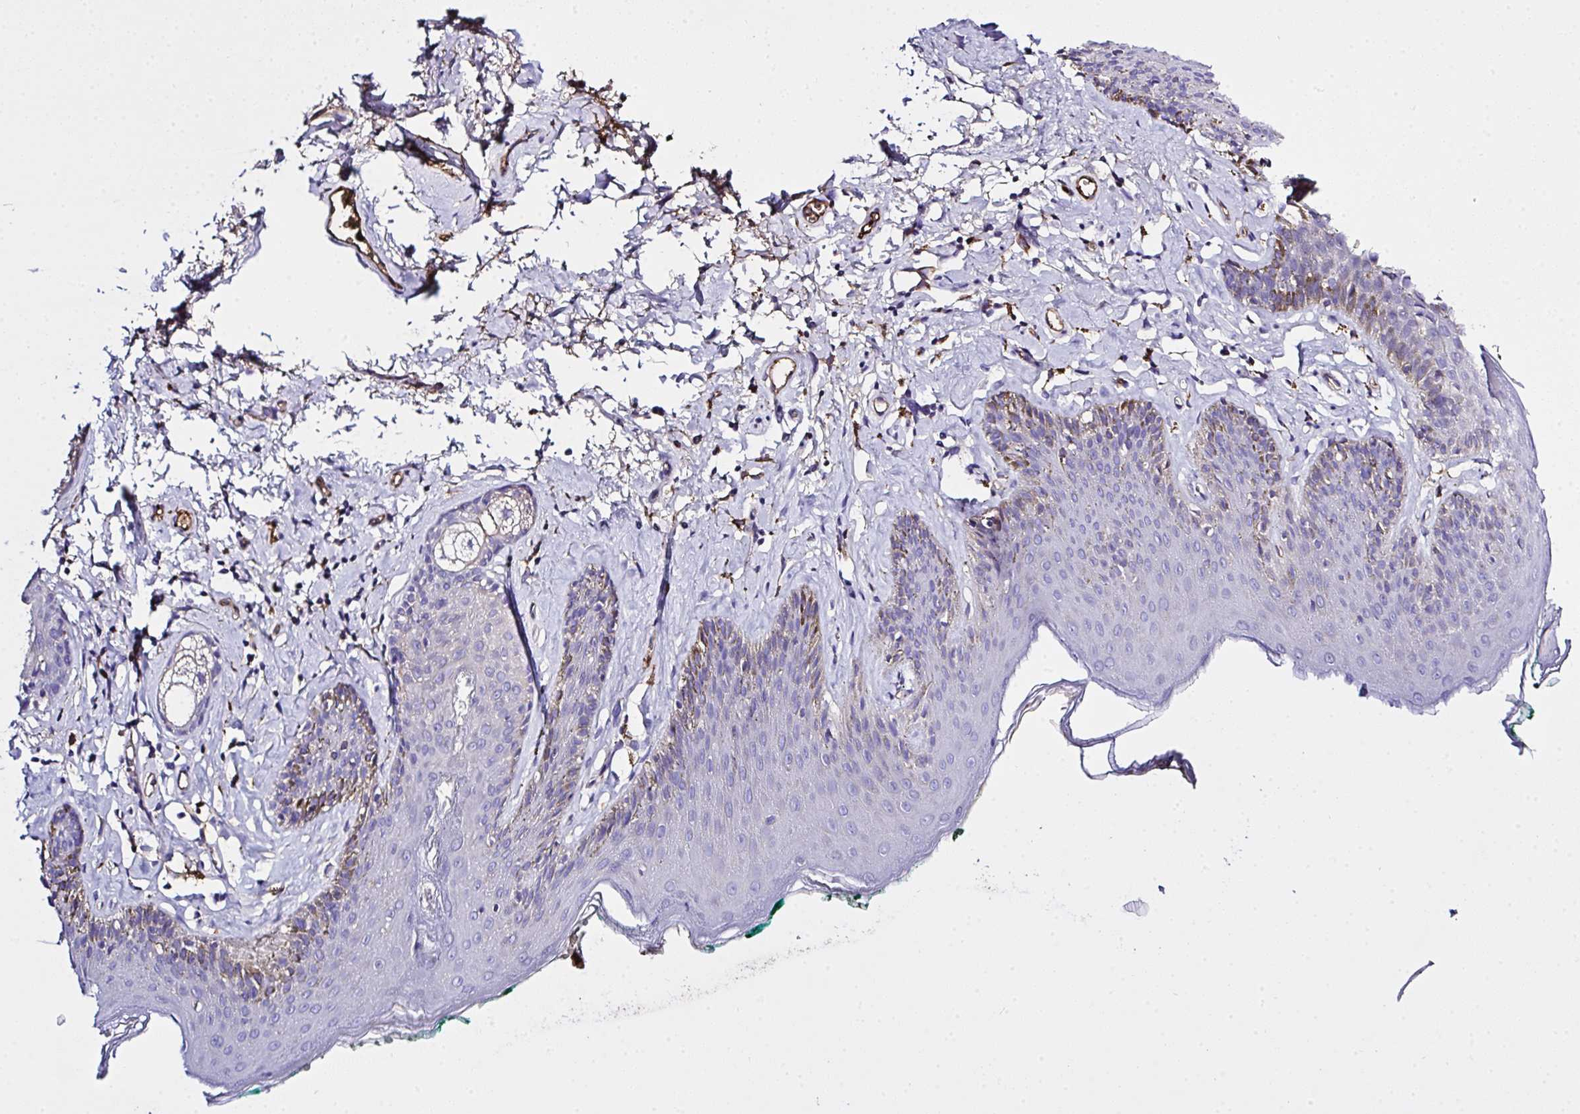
{"staining": {"intensity": "moderate", "quantity": "<25%", "location": "cytoplasmic/membranous"}, "tissue": "skin", "cell_type": "Epidermal cells", "image_type": "normal", "snomed": [{"axis": "morphology", "description": "Normal tissue, NOS"}, {"axis": "topography", "description": "Vulva"}, {"axis": "topography", "description": "Peripheral nerve tissue"}], "caption": "Benign skin shows moderate cytoplasmic/membranous expression in approximately <25% of epidermal cells, visualized by immunohistochemistry. (DAB = brown stain, brightfield microscopy at high magnification).", "gene": "ZNF813", "patient": {"sex": "female", "age": 66}}